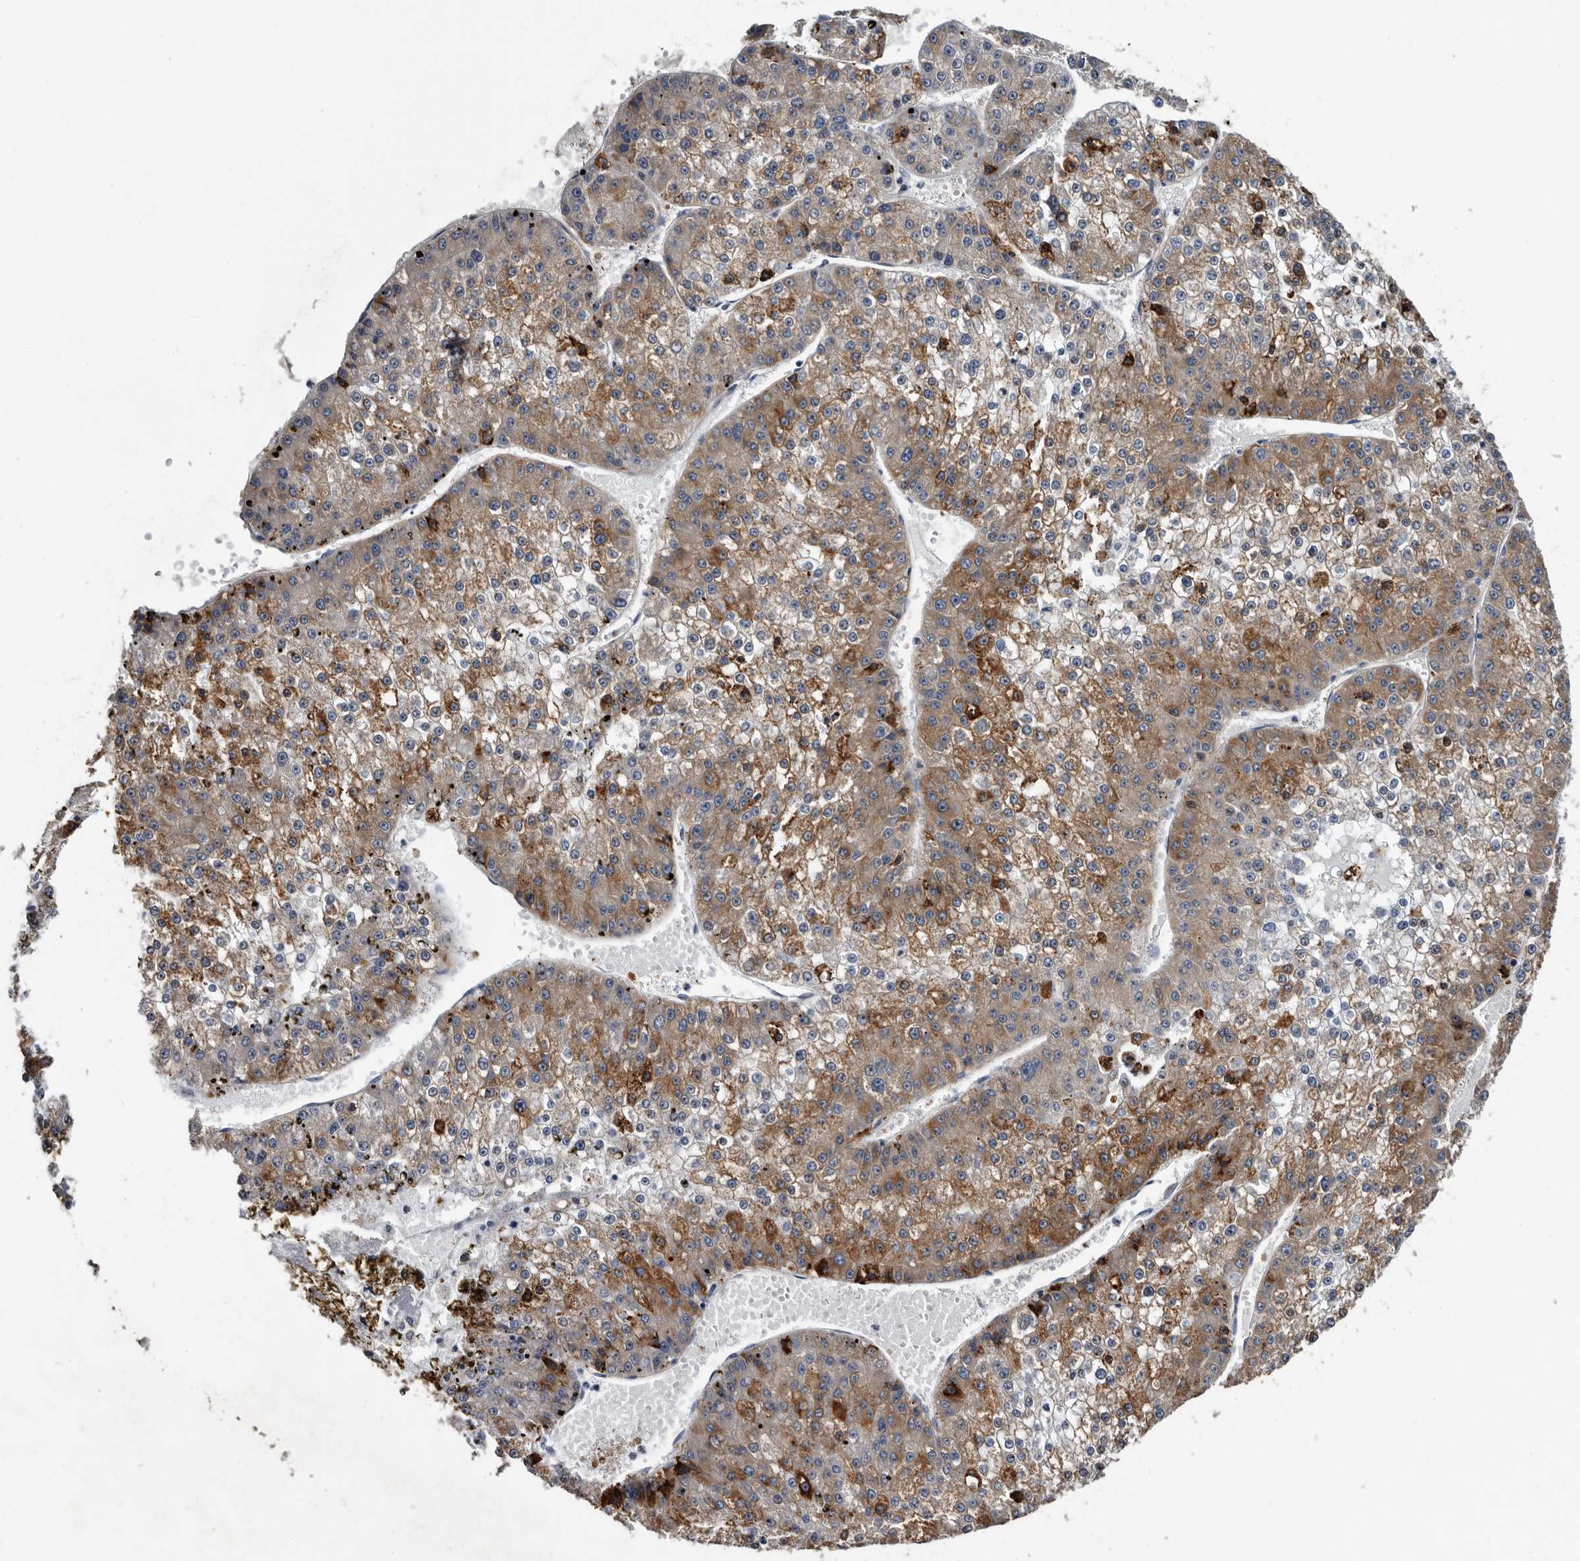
{"staining": {"intensity": "moderate", "quantity": "25%-75%", "location": "cytoplasmic/membranous"}, "tissue": "liver cancer", "cell_type": "Tumor cells", "image_type": "cancer", "snomed": [{"axis": "morphology", "description": "Carcinoma, Hepatocellular, NOS"}, {"axis": "topography", "description": "Liver"}], "caption": "Immunohistochemical staining of hepatocellular carcinoma (liver) shows medium levels of moderate cytoplasmic/membranous protein positivity in approximately 25%-75% of tumor cells.", "gene": "IARS1", "patient": {"sex": "female", "age": 73}}